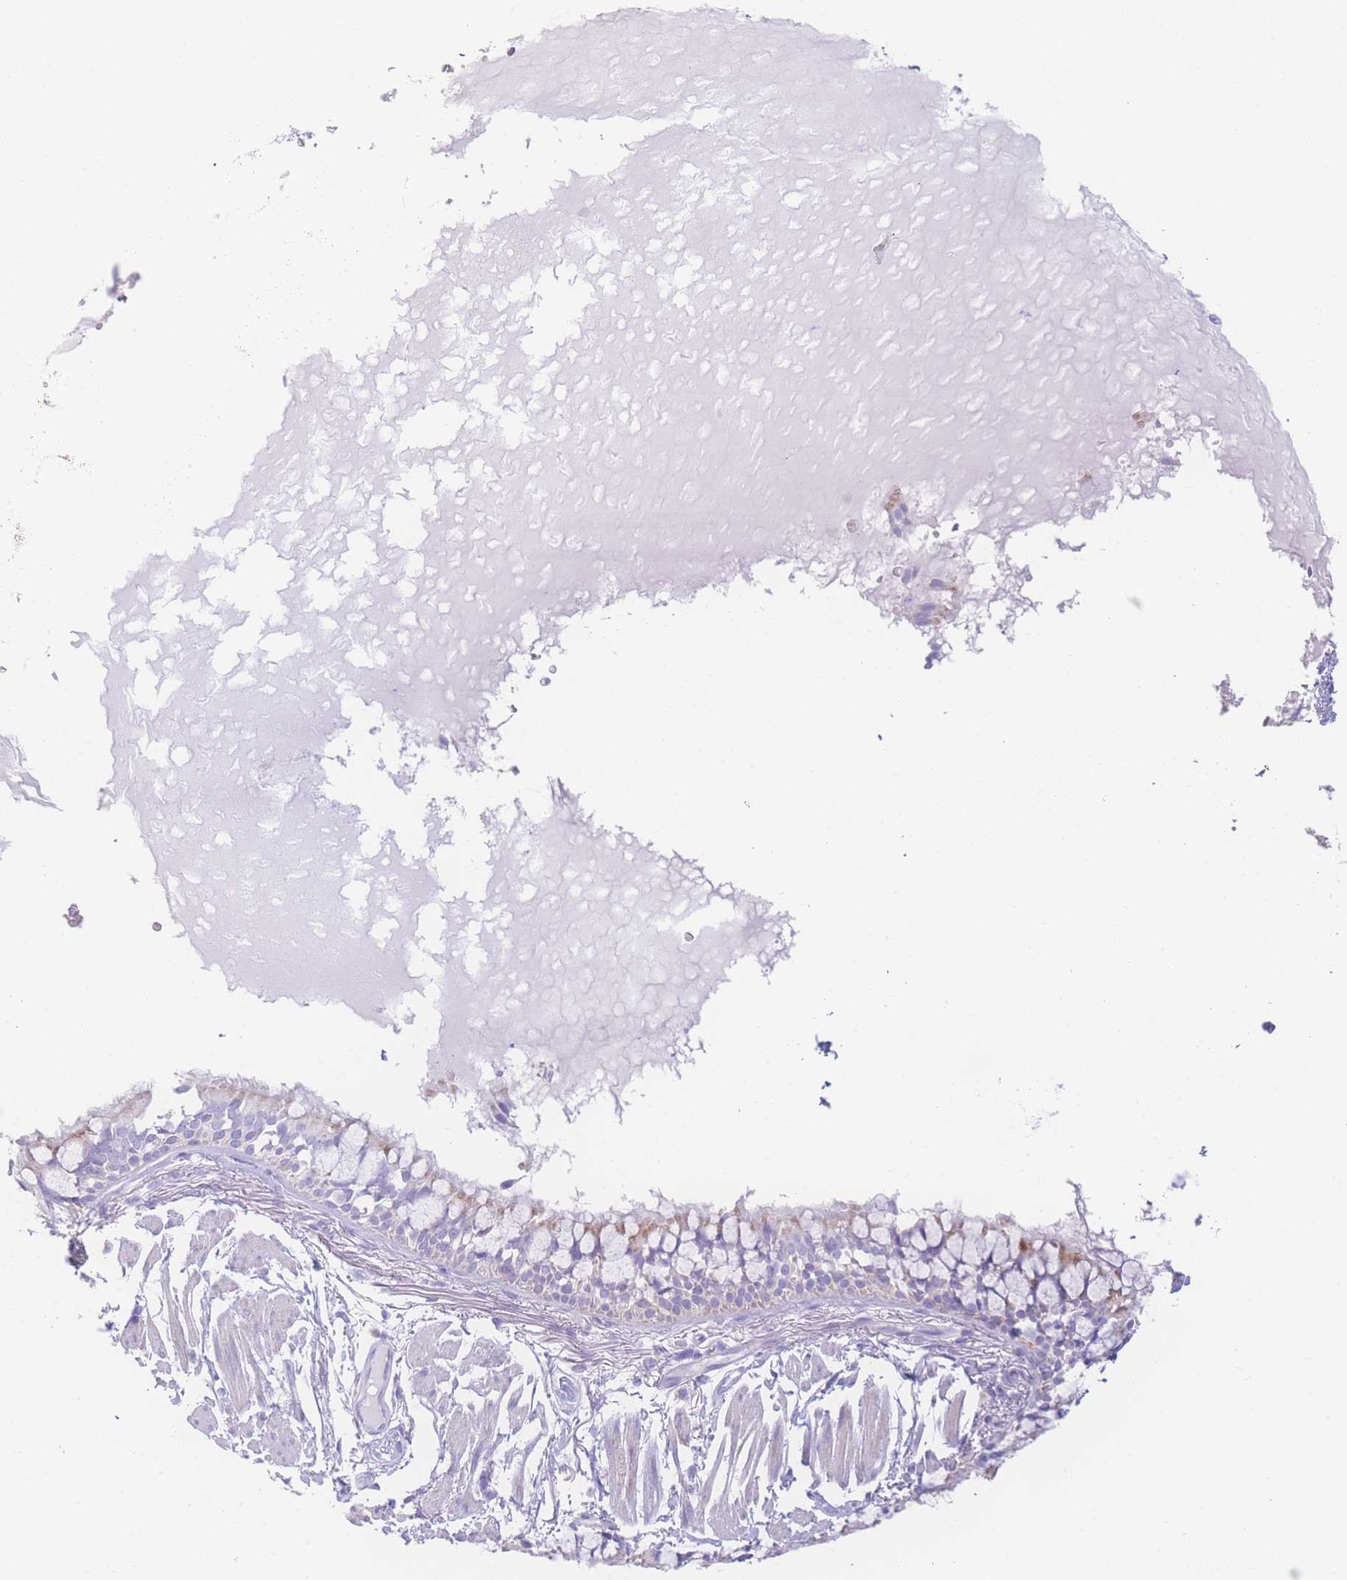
{"staining": {"intensity": "weak", "quantity": "<25%", "location": "cytoplasmic/membranous"}, "tissue": "bronchus", "cell_type": "Respiratory epithelial cells", "image_type": "normal", "snomed": [{"axis": "morphology", "description": "Normal tissue, NOS"}, {"axis": "topography", "description": "Bronchus"}], "caption": "This photomicrograph is of normal bronchus stained with immunohistochemistry to label a protein in brown with the nuclei are counter-stained blue. There is no expression in respiratory epithelial cells.", "gene": "NBEAL1", "patient": {"sex": "male", "age": 70}}